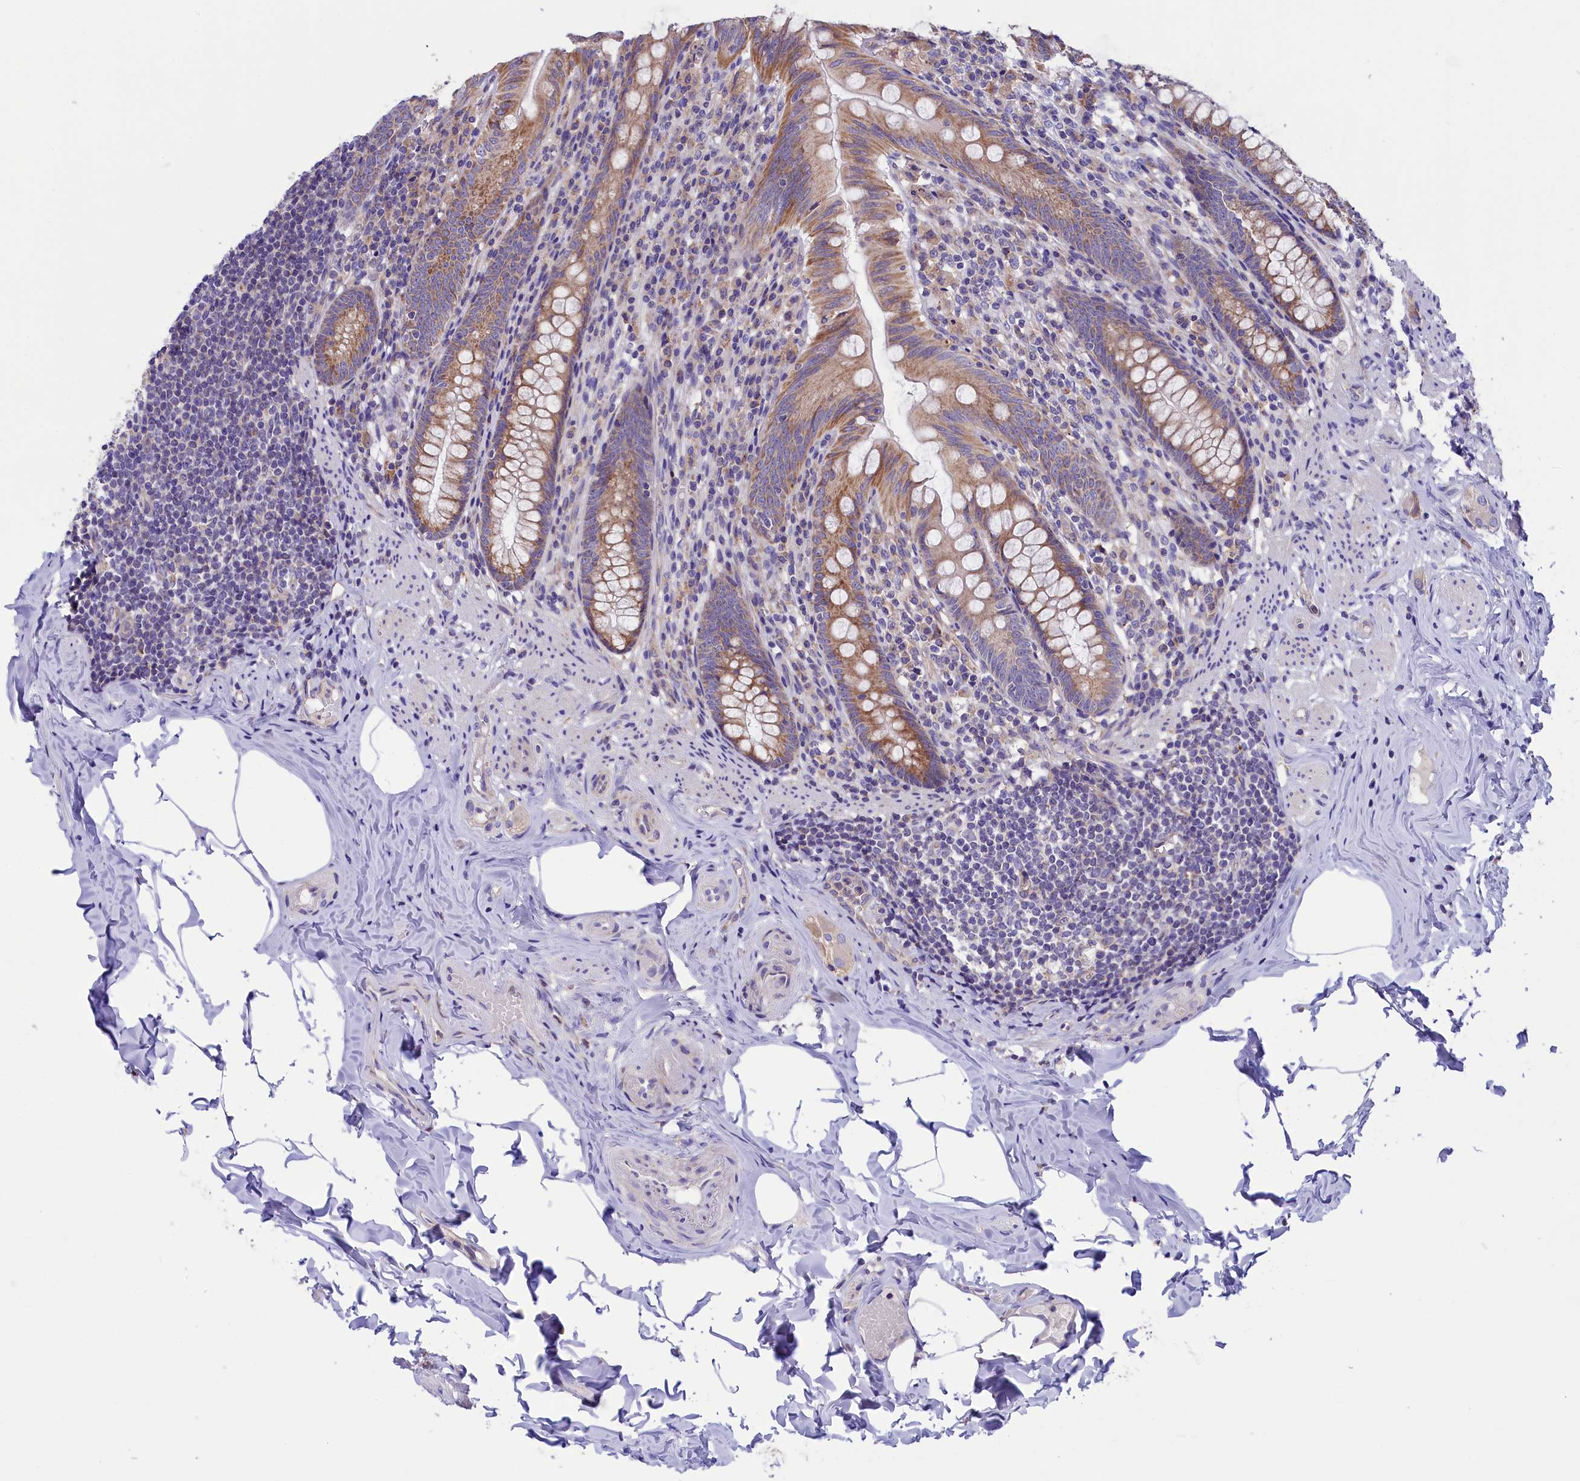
{"staining": {"intensity": "moderate", "quantity": ">75%", "location": "cytoplasmic/membranous"}, "tissue": "appendix", "cell_type": "Glandular cells", "image_type": "normal", "snomed": [{"axis": "morphology", "description": "Normal tissue, NOS"}, {"axis": "topography", "description": "Appendix"}], "caption": "Appendix was stained to show a protein in brown. There is medium levels of moderate cytoplasmic/membranous expression in about >75% of glandular cells.", "gene": "DNAJB9", "patient": {"sex": "male", "age": 55}}